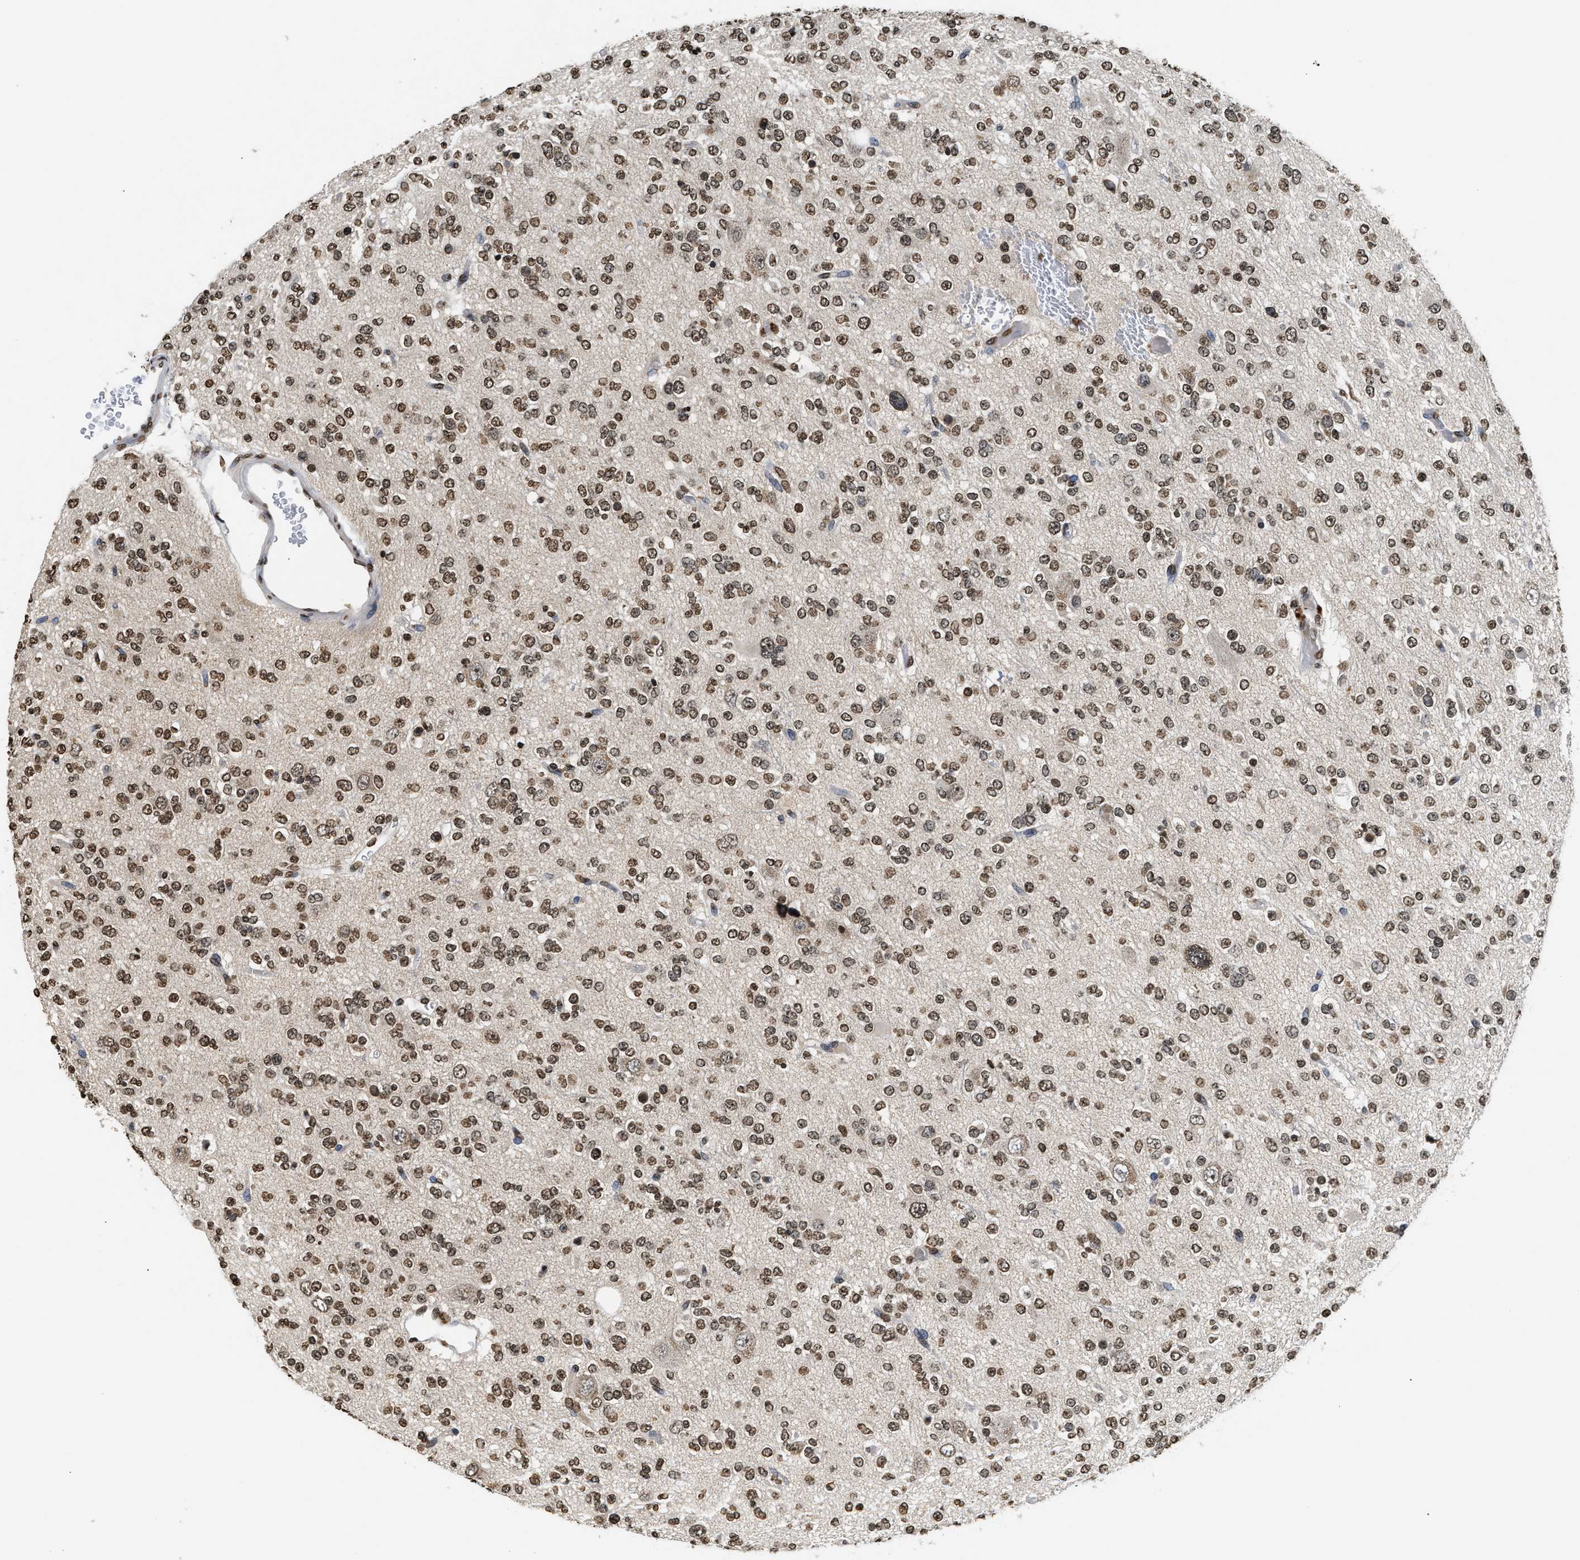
{"staining": {"intensity": "moderate", "quantity": ">75%", "location": "nuclear"}, "tissue": "glioma", "cell_type": "Tumor cells", "image_type": "cancer", "snomed": [{"axis": "morphology", "description": "Glioma, malignant, Low grade"}, {"axis": "topography", "description": "Brain"}], "caption": "A histopathology image showing moderate nuclear positivity in approximately >75% of tumor cells in malignant low-grade glioma, as visualized by brown immunohistochemical staining.", "gene": "DNASE1L3", "patient": {"sex": "male", "age": 38}}